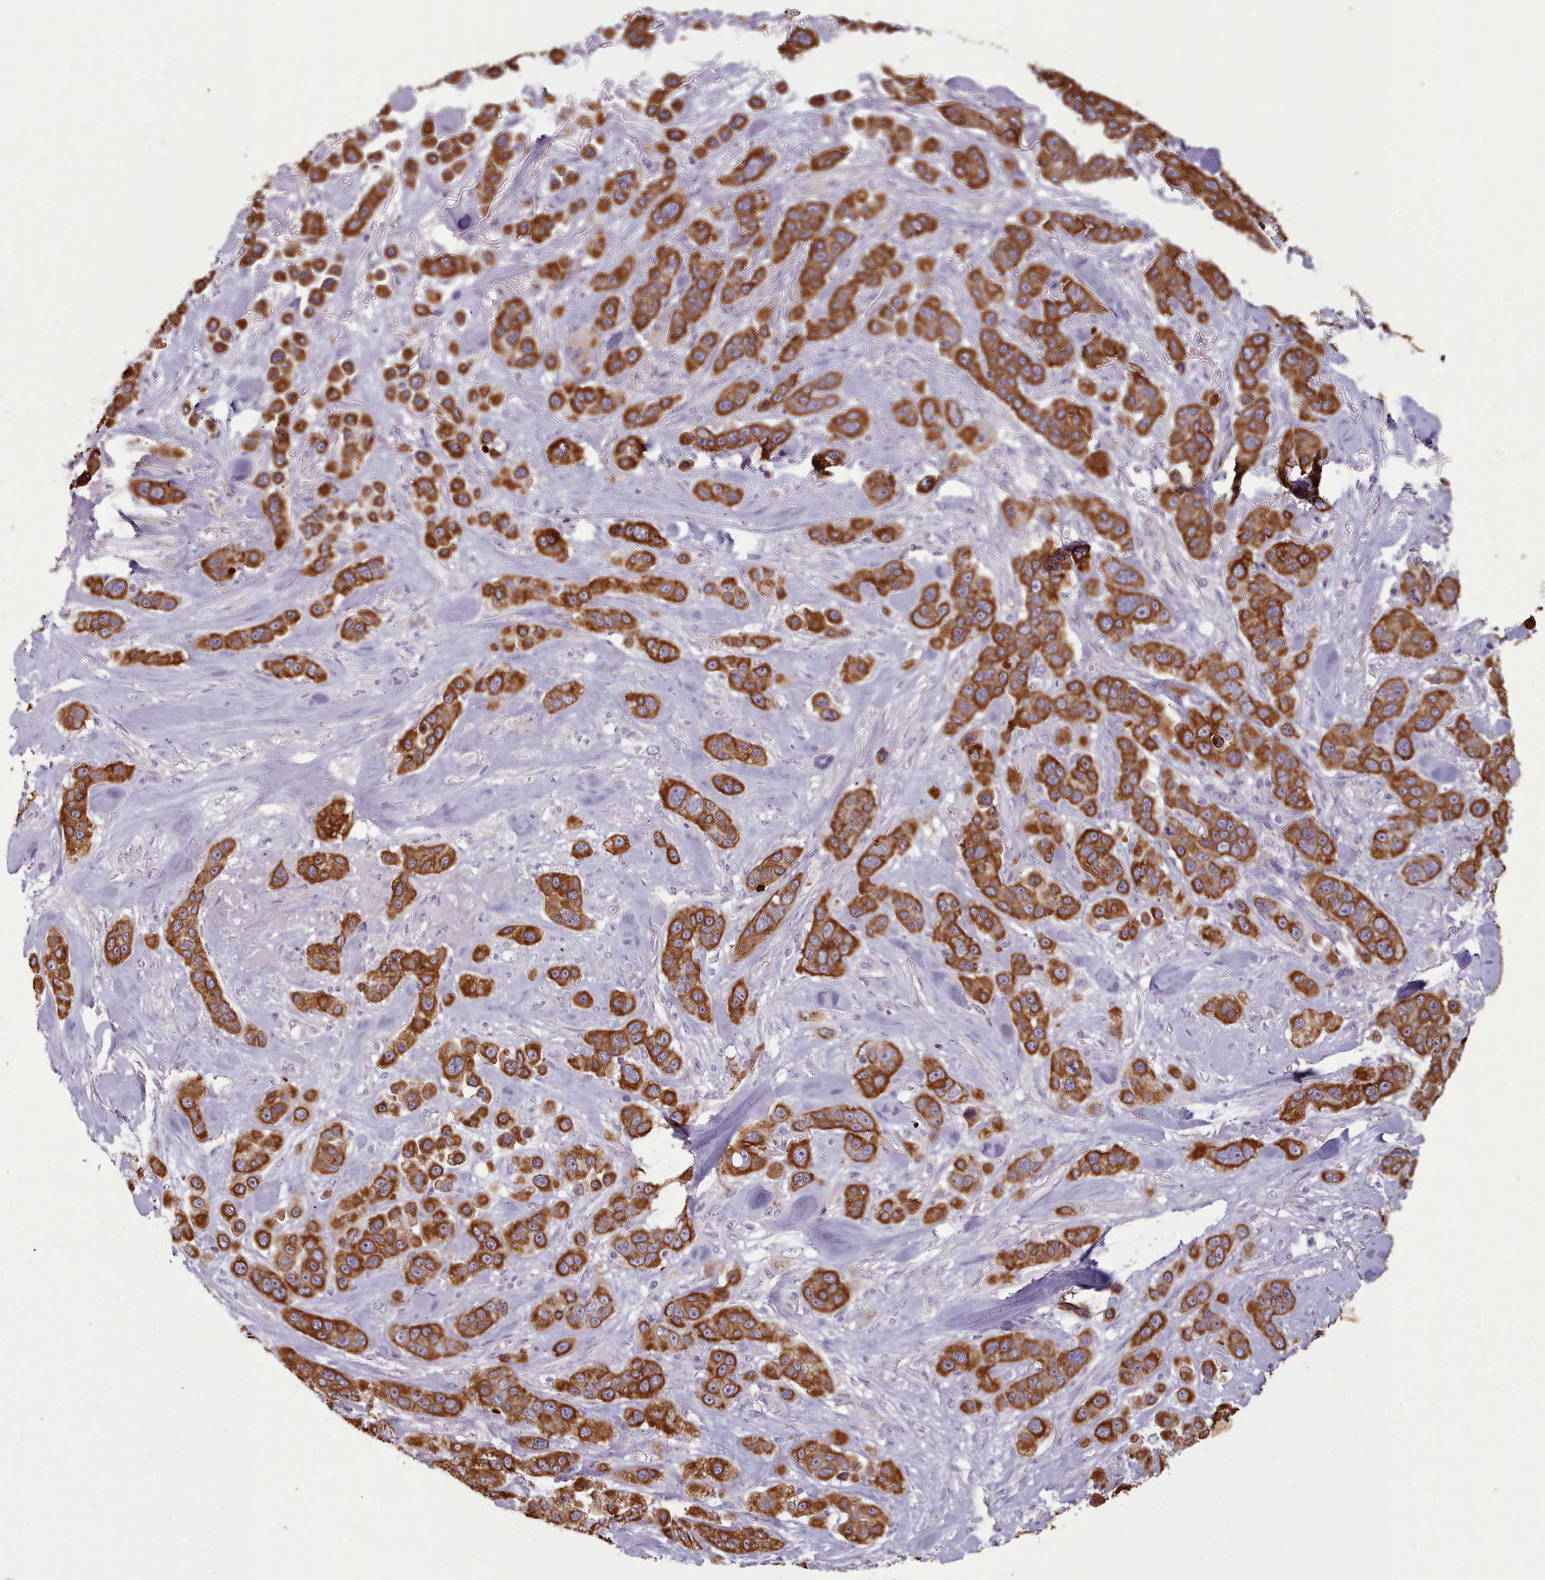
{"staining": {"intensity": "strong", "quantity": ">75%", "location": "cytoplasmic/membranous"}, "tissue": "skin cancer", "cell_type": "Tumor cells", "image_type": "cancer", "snomed": [{"axis": "morphology", "description": "Squamous cell carcinoma, NOS"}, {"axis": "topography", "description": "Skin"}], "caption": "Immunohistochemistry of skin cancer exhibits high levels of strong cytoplasmic/membranous staining in approximately >75% of tumor cells. The protein of interest is stained brown, and the nuclei are stained in blue (DAB (3,3'-diaminobenzidine) IHC with brightfield microscopy, high magnification).", "gene": "PLD4", "patient": {"sex": "male", "age": 67}}